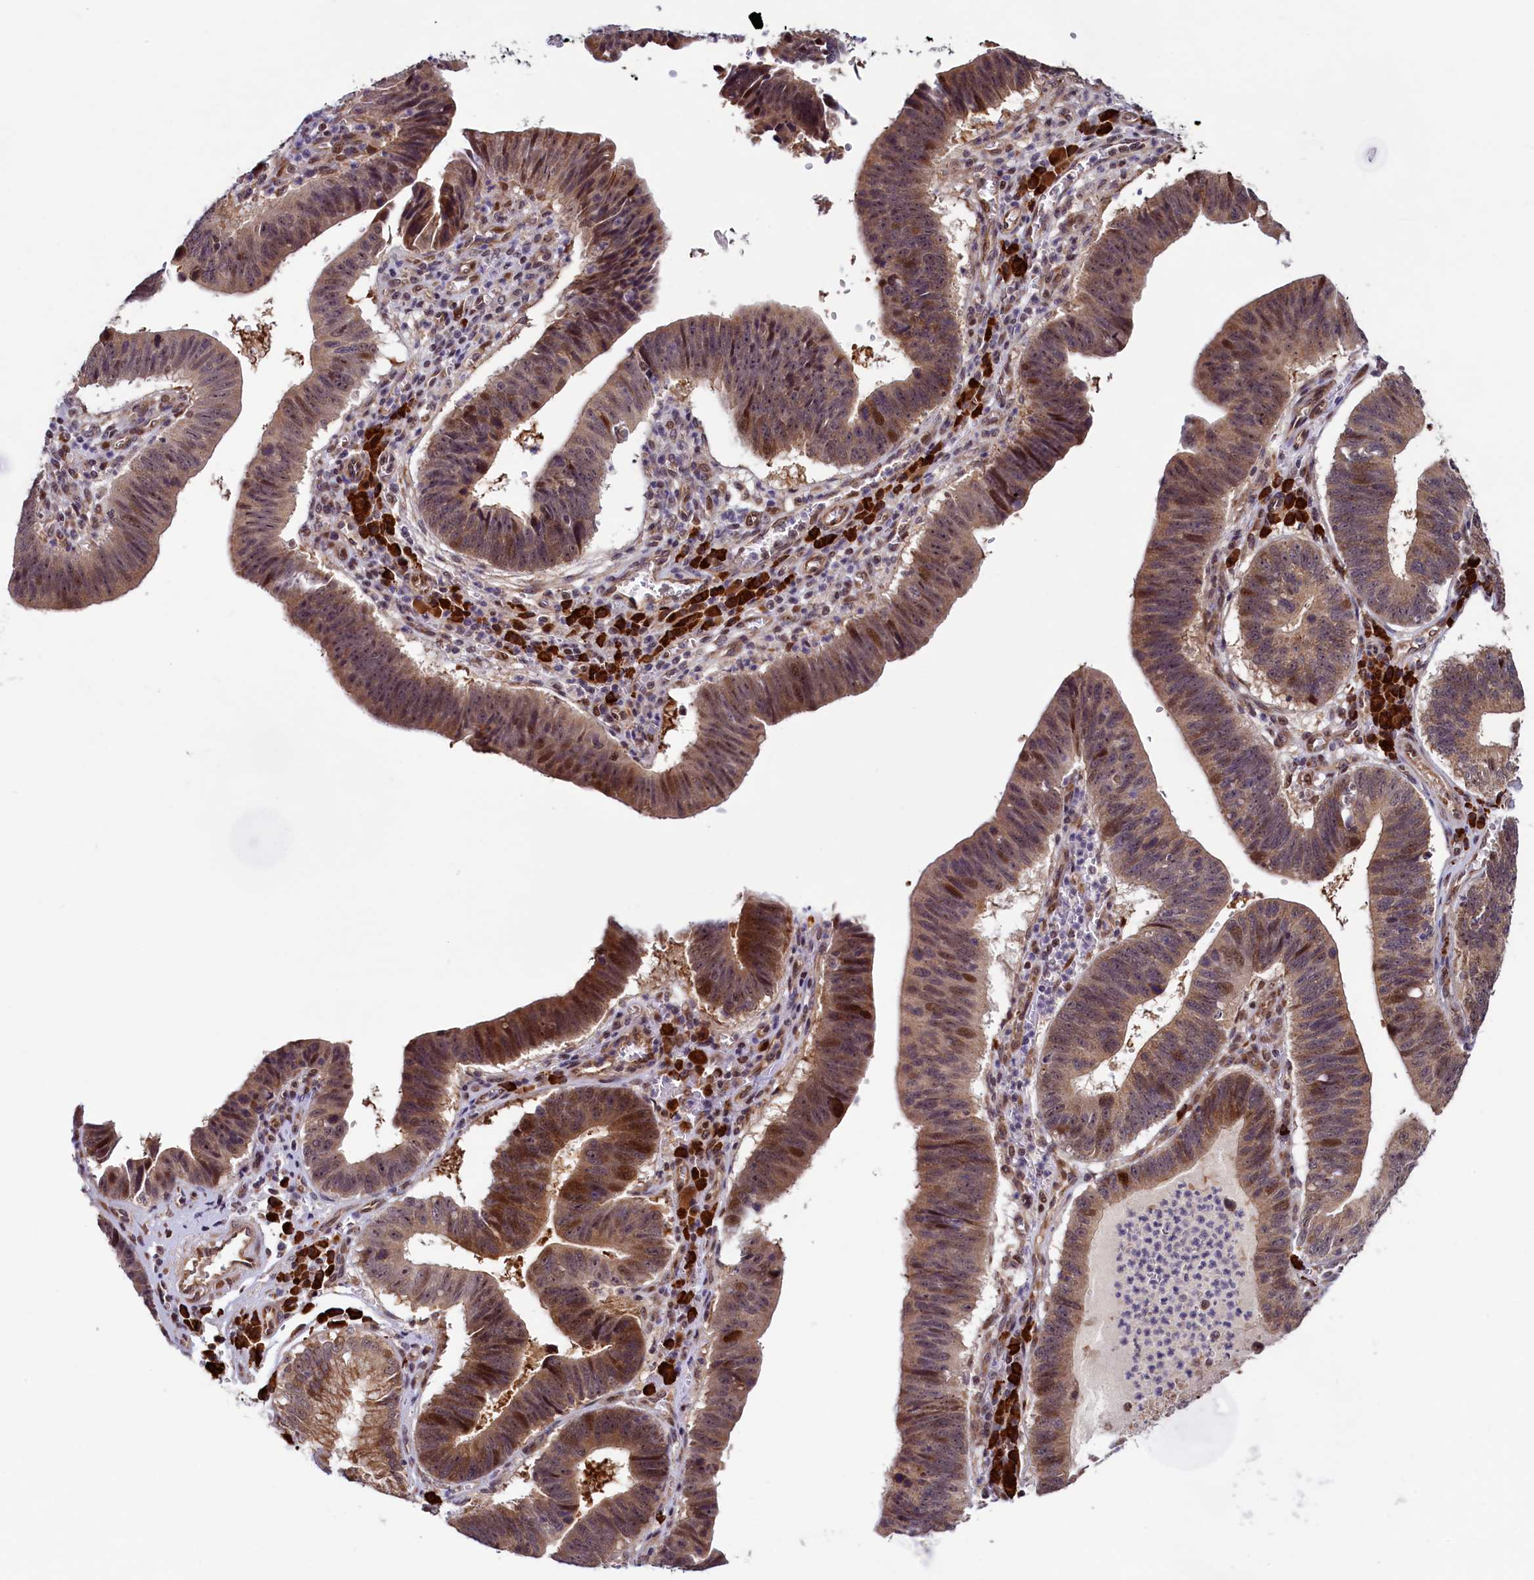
{"staining": {"intensity": "moderate", "quantity": ">75%", "location": "cytoplasmic/membranous,nuclear"}, "tissue": "stomach cancer", "cell_type": "Tumor cells", "image_type": "cancer", "snomed": [{"axis": "morphology", "description": "Adenocarcinoma, NOS"}, {"axis": "topography", "description": "Stomach"}], "caption": "High-magnification brightfield microscopy of stomach cancer (adenocarcinoma) stained with DAB (brown) and counterstained with hematoxylin (blue). tumor cells exhibit moderate cytoplasmic/membranous and nuclear expression is appreciated in about>75% of cells.", "gene": "RBFA", "patient": {"sex": "male", "age": 59}}